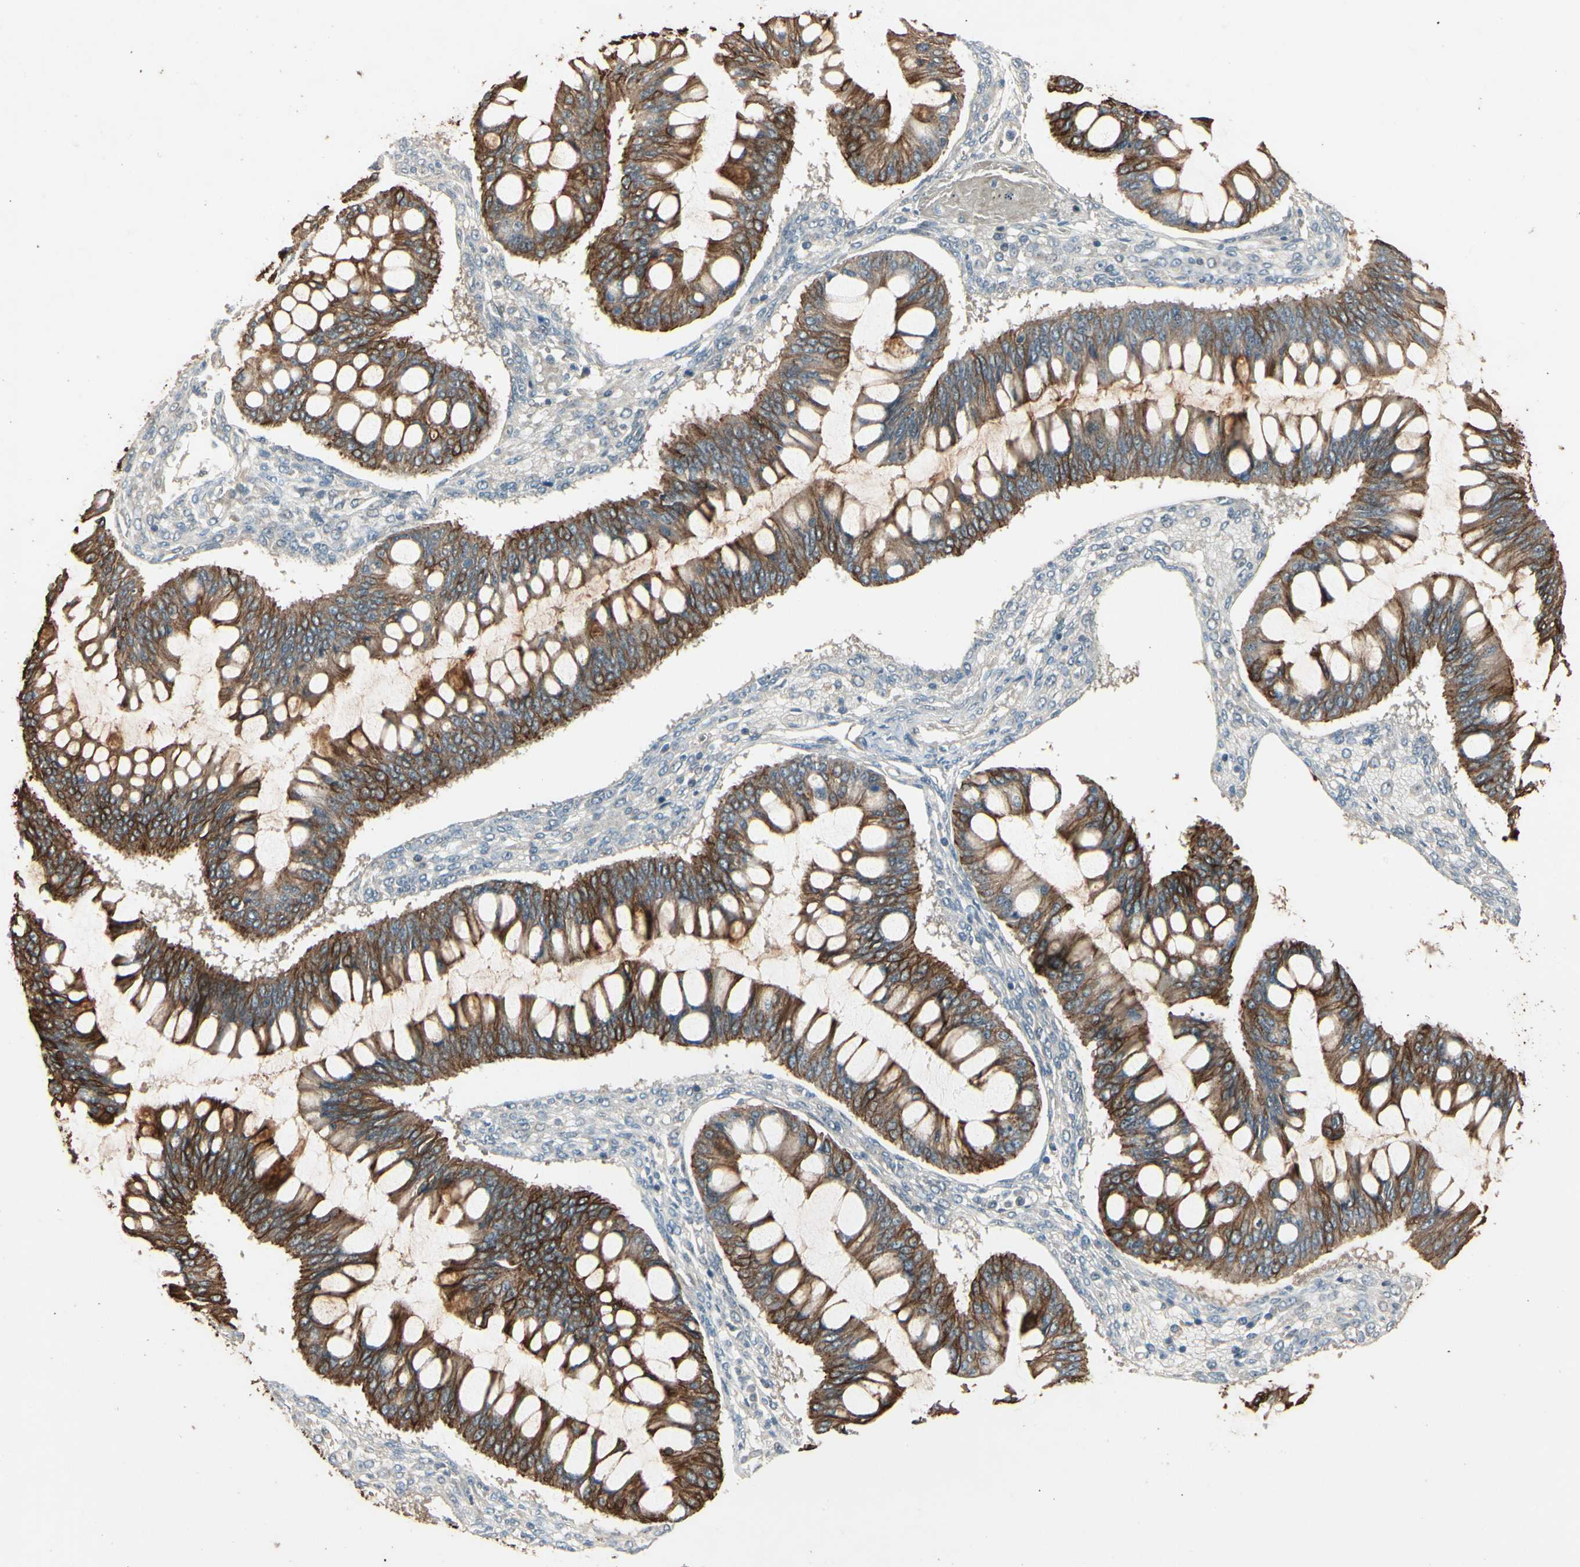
{"staining": {"intensity": "strong", "quantity": ">75%", "location": "cytoplasmic/membranous"}, "tissue": "ovarian cancer", "cell_type": "Tumor cells", "image_type": "cancer", "snomed": [{"axis": "morphology", "description": "Cystadenocarcinoma, mucinous, NOS"}, {"axis": "topography", "description": "Ovary"}], "caption": "Approximately >75% of tumor cells in ovarian cancer (mucinous cystadenocarcinoma) show strong cytoplasmic/membranous protein expression as visualized by brown immunohistochemical staining.", "gene": "SKIL", "patient": {"sex": "female", "age": 73}}